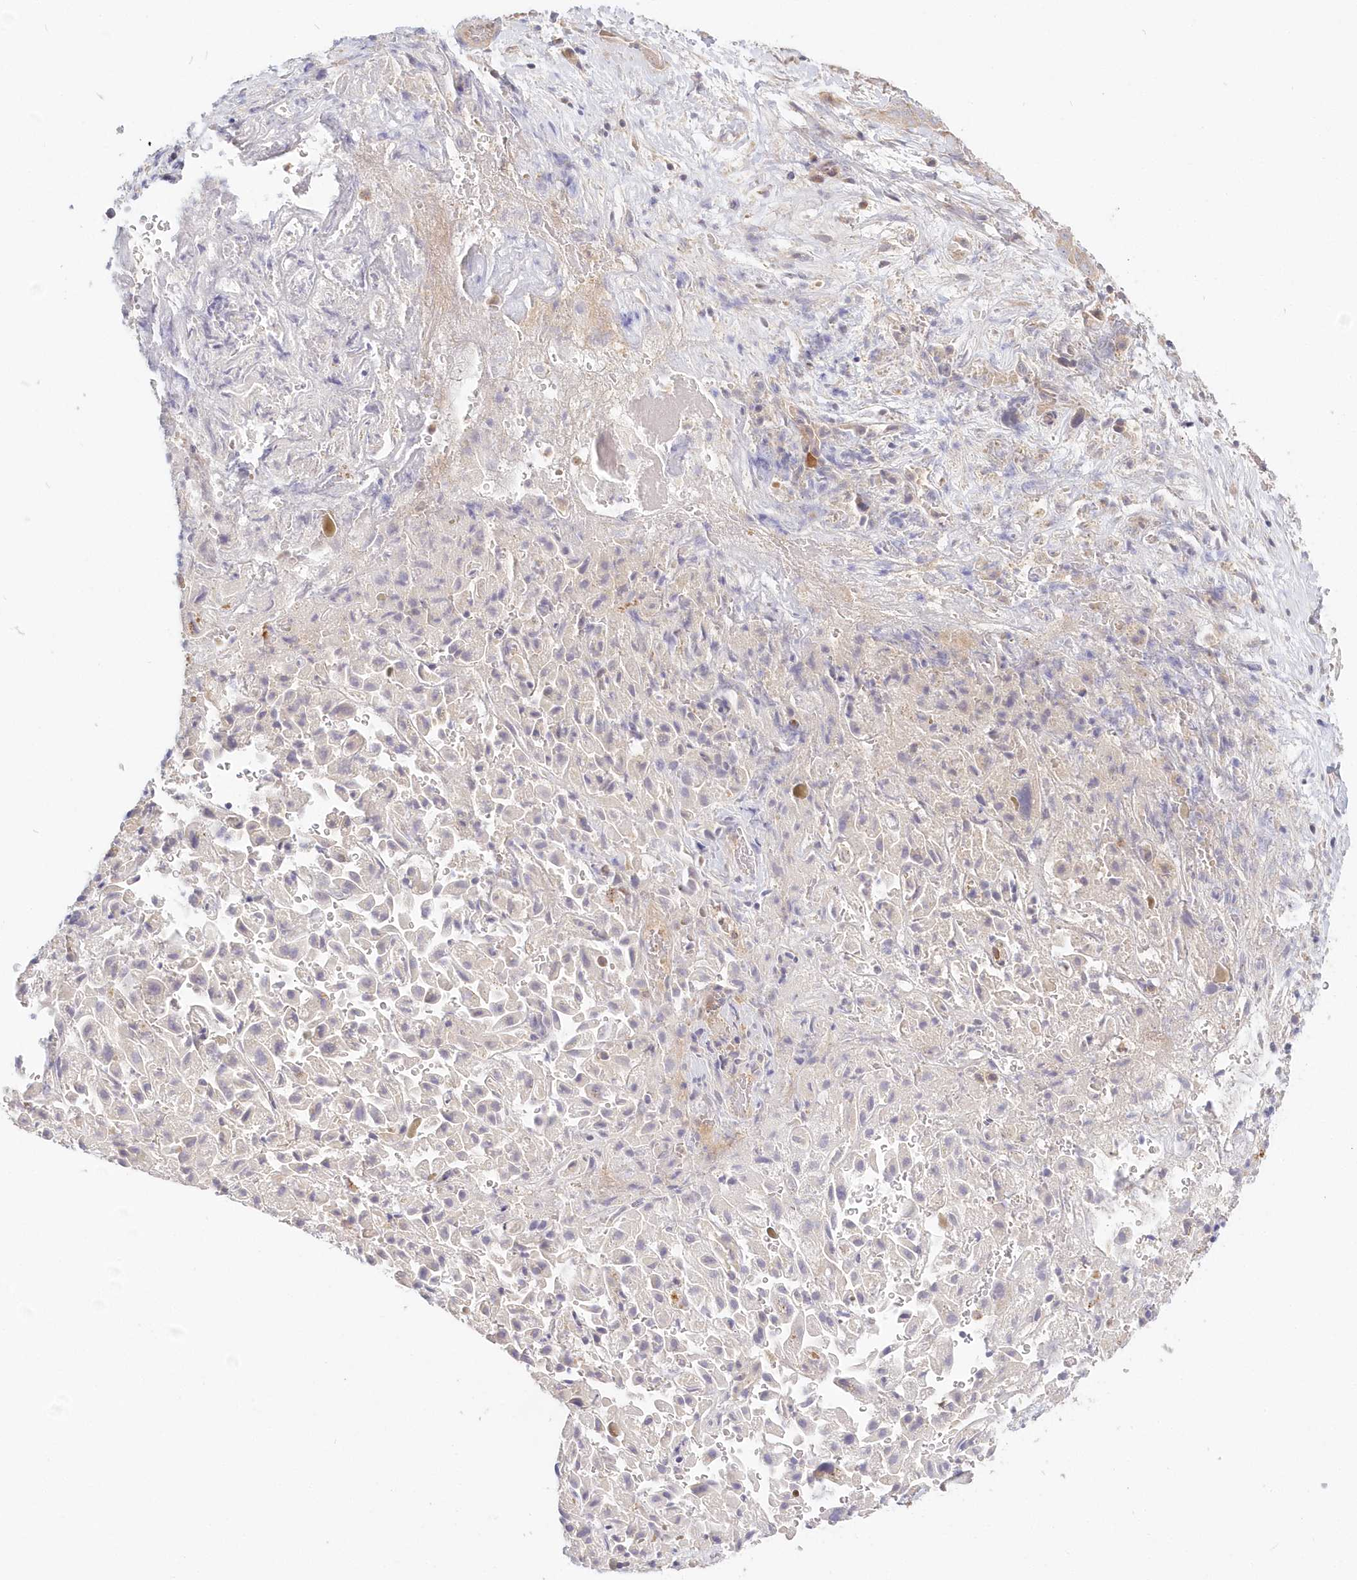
{"staining": {"intensity": "negative", "quantity": "none", "location": "none"}, "tissue": "liver cancer", "cell_type": "Tumor cells", "image_type": "cancer", "snomed": [{"axis": "morphology", "description": "Cholangiocarcinoma"}, {"axis": "topography", "description": "Liver"}], "caption": "The photomicrograph displays no staining of tumor cells in cholangiocarcinoma (liver). (Immunohistochemistry (ihc), brightfield microscopy, high magnification).", "gene": "KATNA1", "patient": {"sex": "female", "age": 52}}